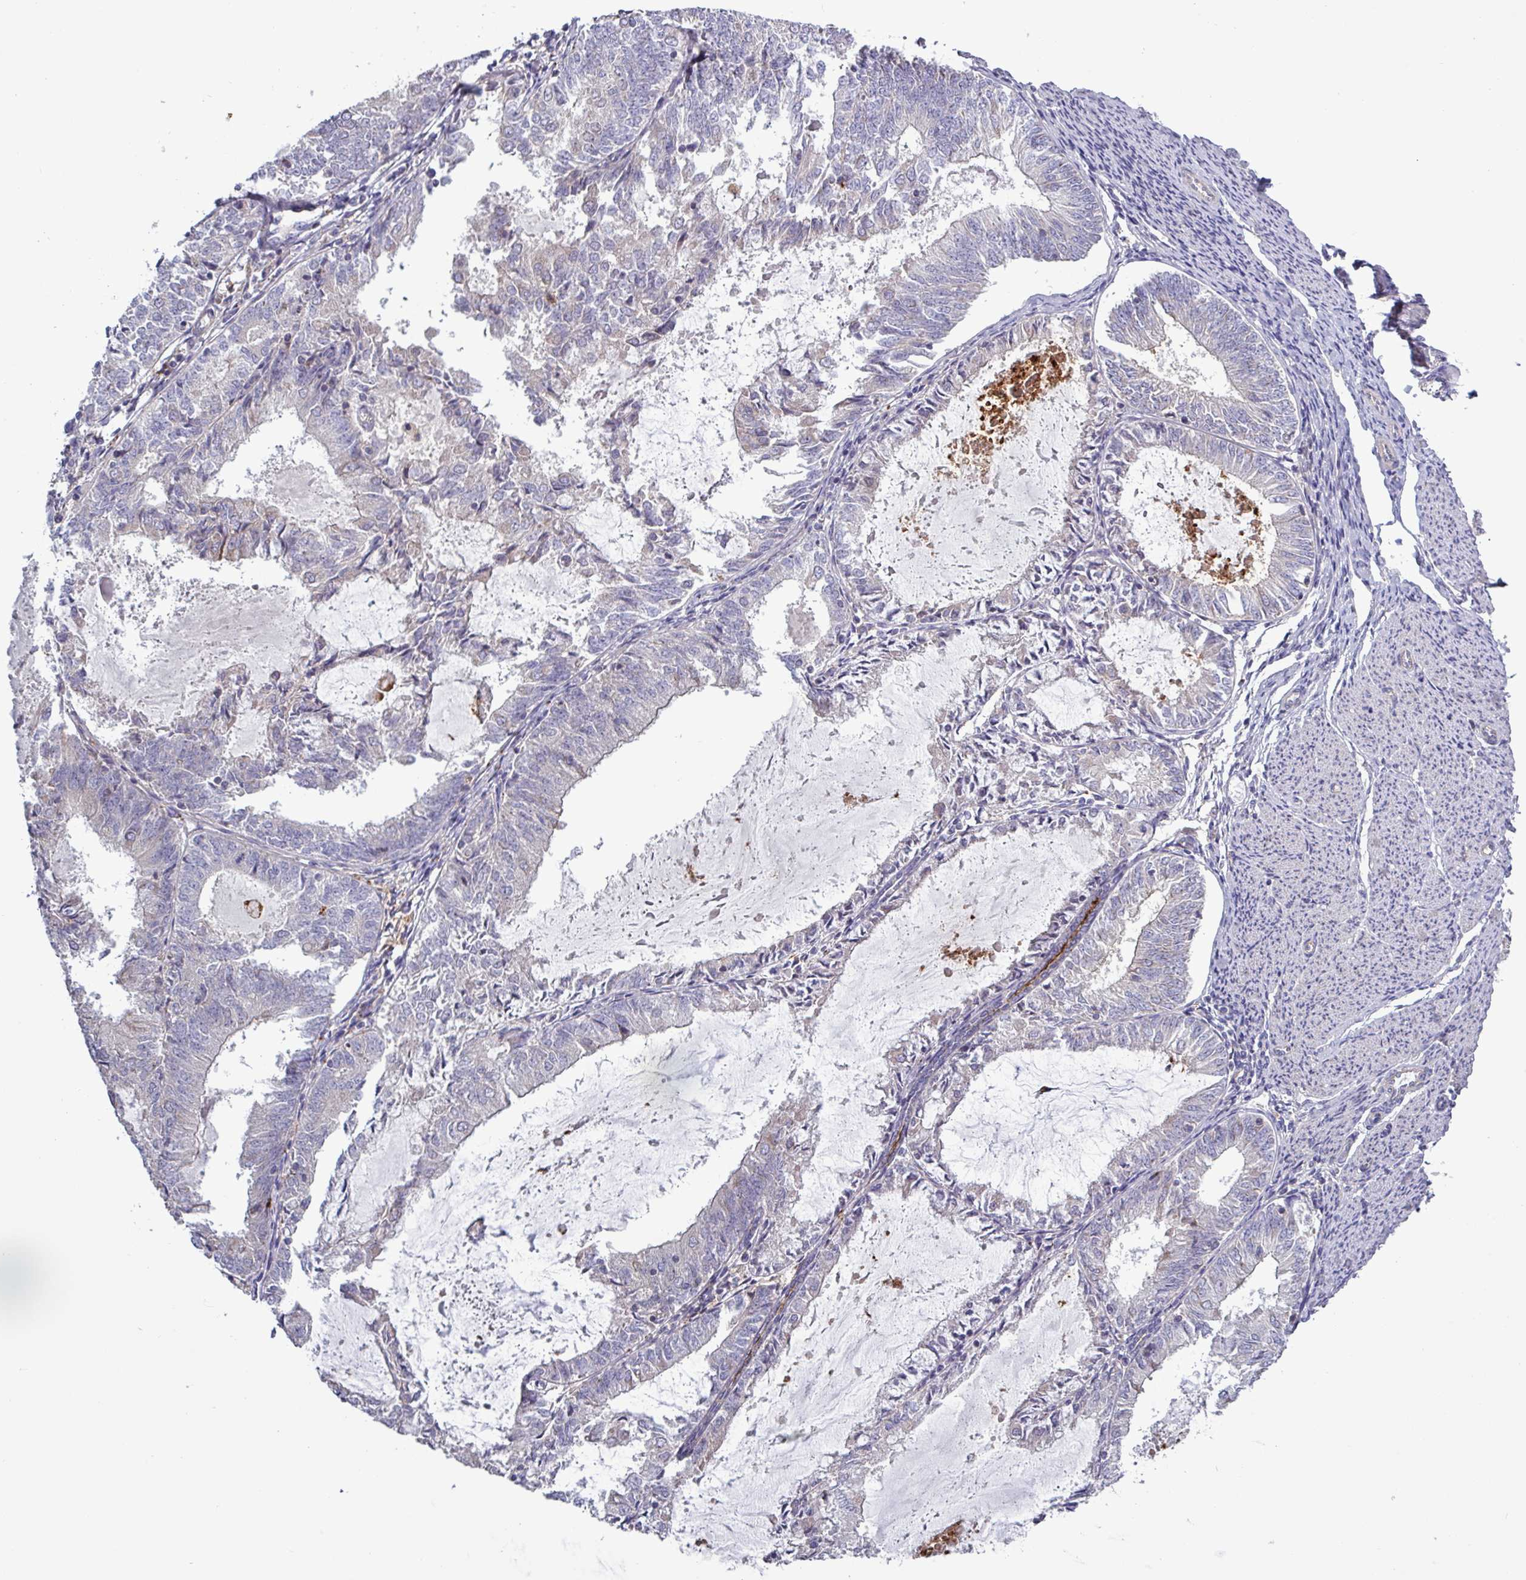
{"staining": {"intensity": "negative", "quantity": "none", "location": "none"}, "tissue": "endometrial cancer", "cell_type": "Tumor cells", "image_type": "cancer", "snomed": [{"axis": "morphology", "description": "Adenocarcinoma, NOS"}, {"axis": "topography", "description": "Endometrium"}], "caption": "Tumor cells are negative for brown protein staining in adenocarcinoma (endometrial).", "gene": "PLIN2", "patient": {"sex": "female", "age": 57}}